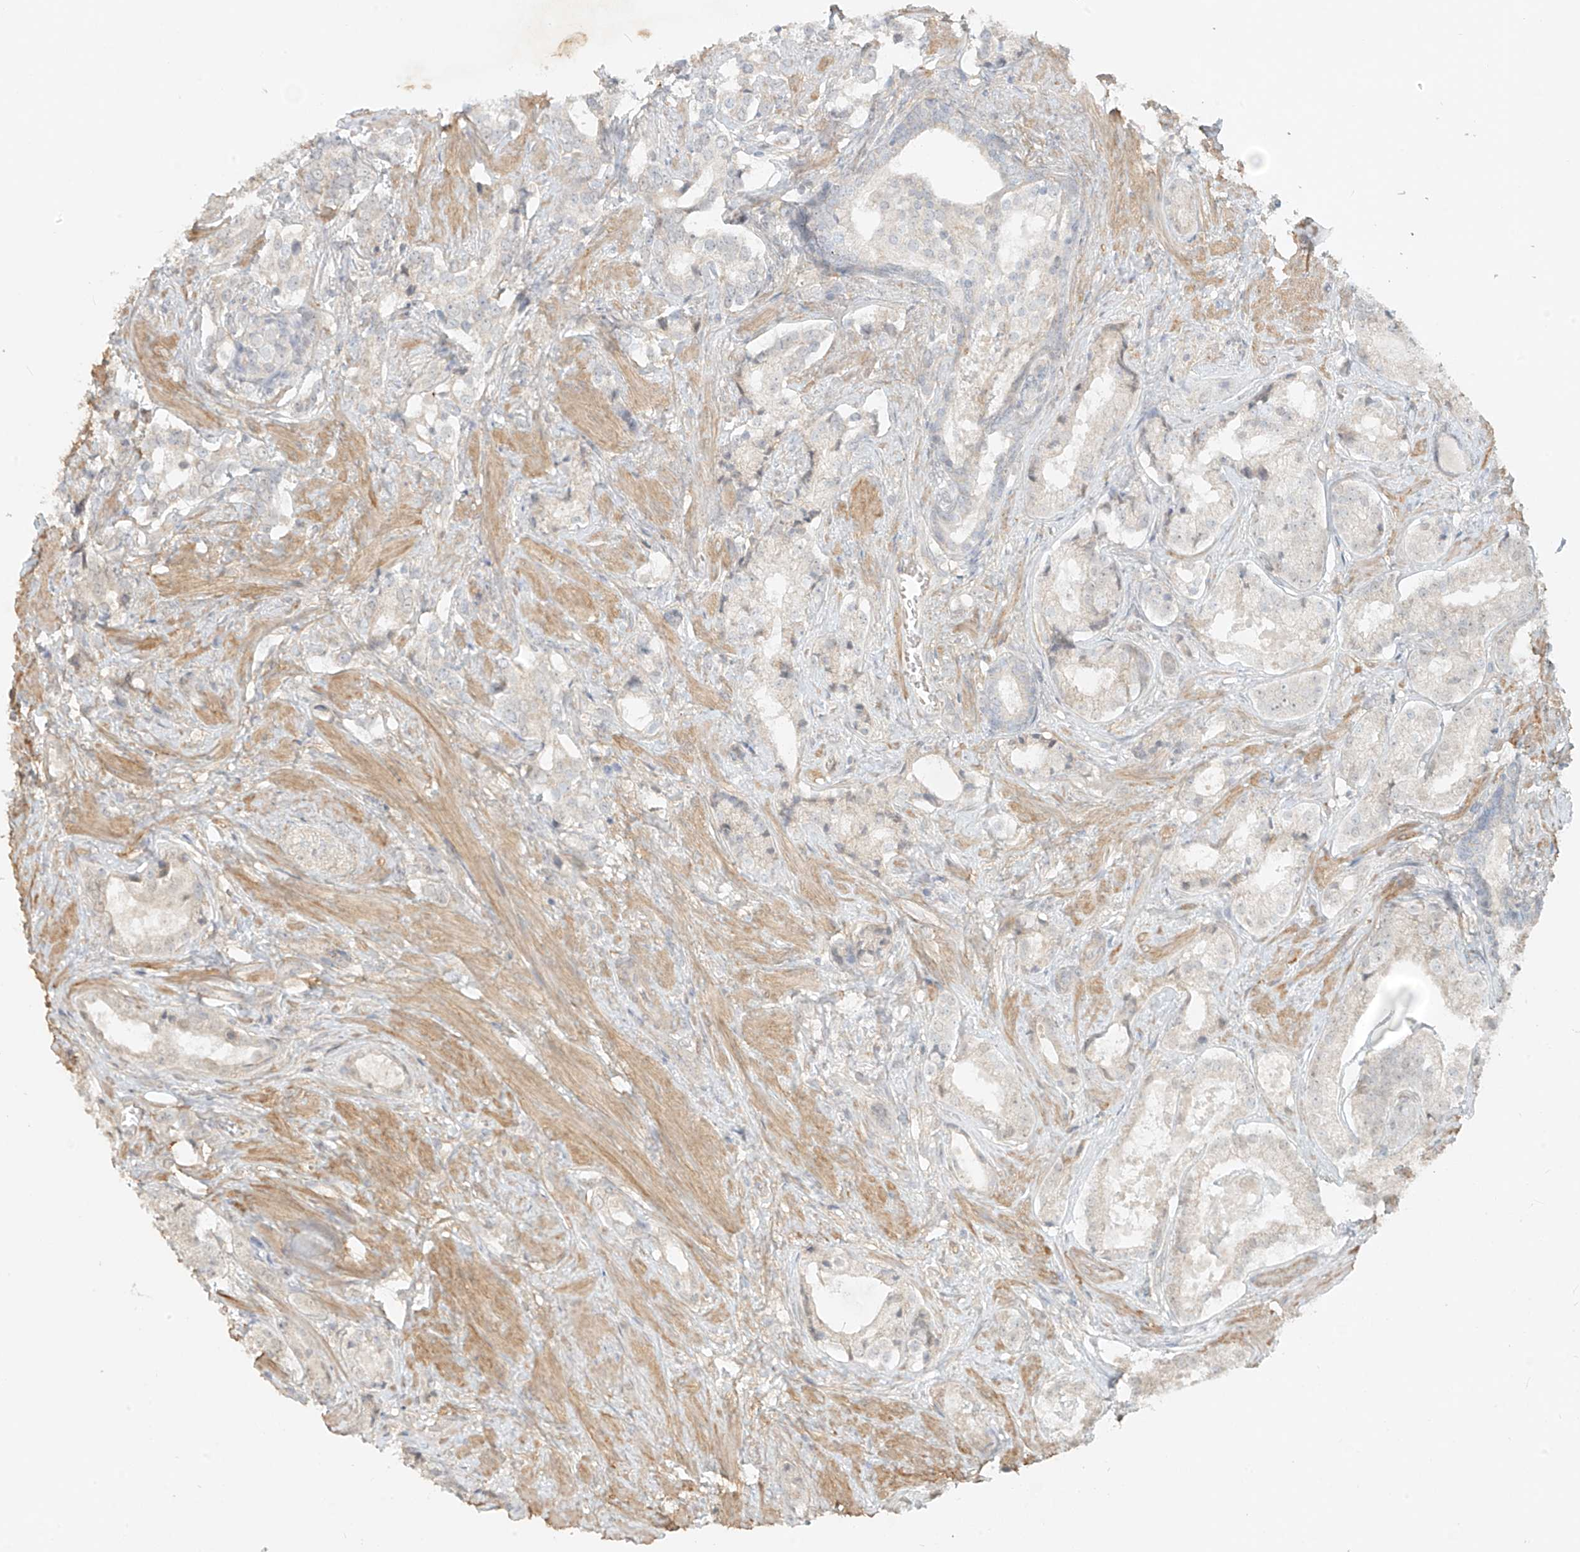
{"staining": {"intensity": "negative", "quantity": "none", "location": "none"}, "tissue": "prostate cancer", "cell_type": "Tumor cells", "image_type": "cancer", "snomed": [{"axis": "morphology", "description": "Adenocarcinoma, High grade"}, {"axis": "topography", "description": "Prostate"}], "caption": "This is an IHC photomicrograph of human high-grade adenocarcinoma (prostate). There is no staining in tumor cells.", "gene": "ABCD1", "patient": {"sex": "male", "age": 58}}